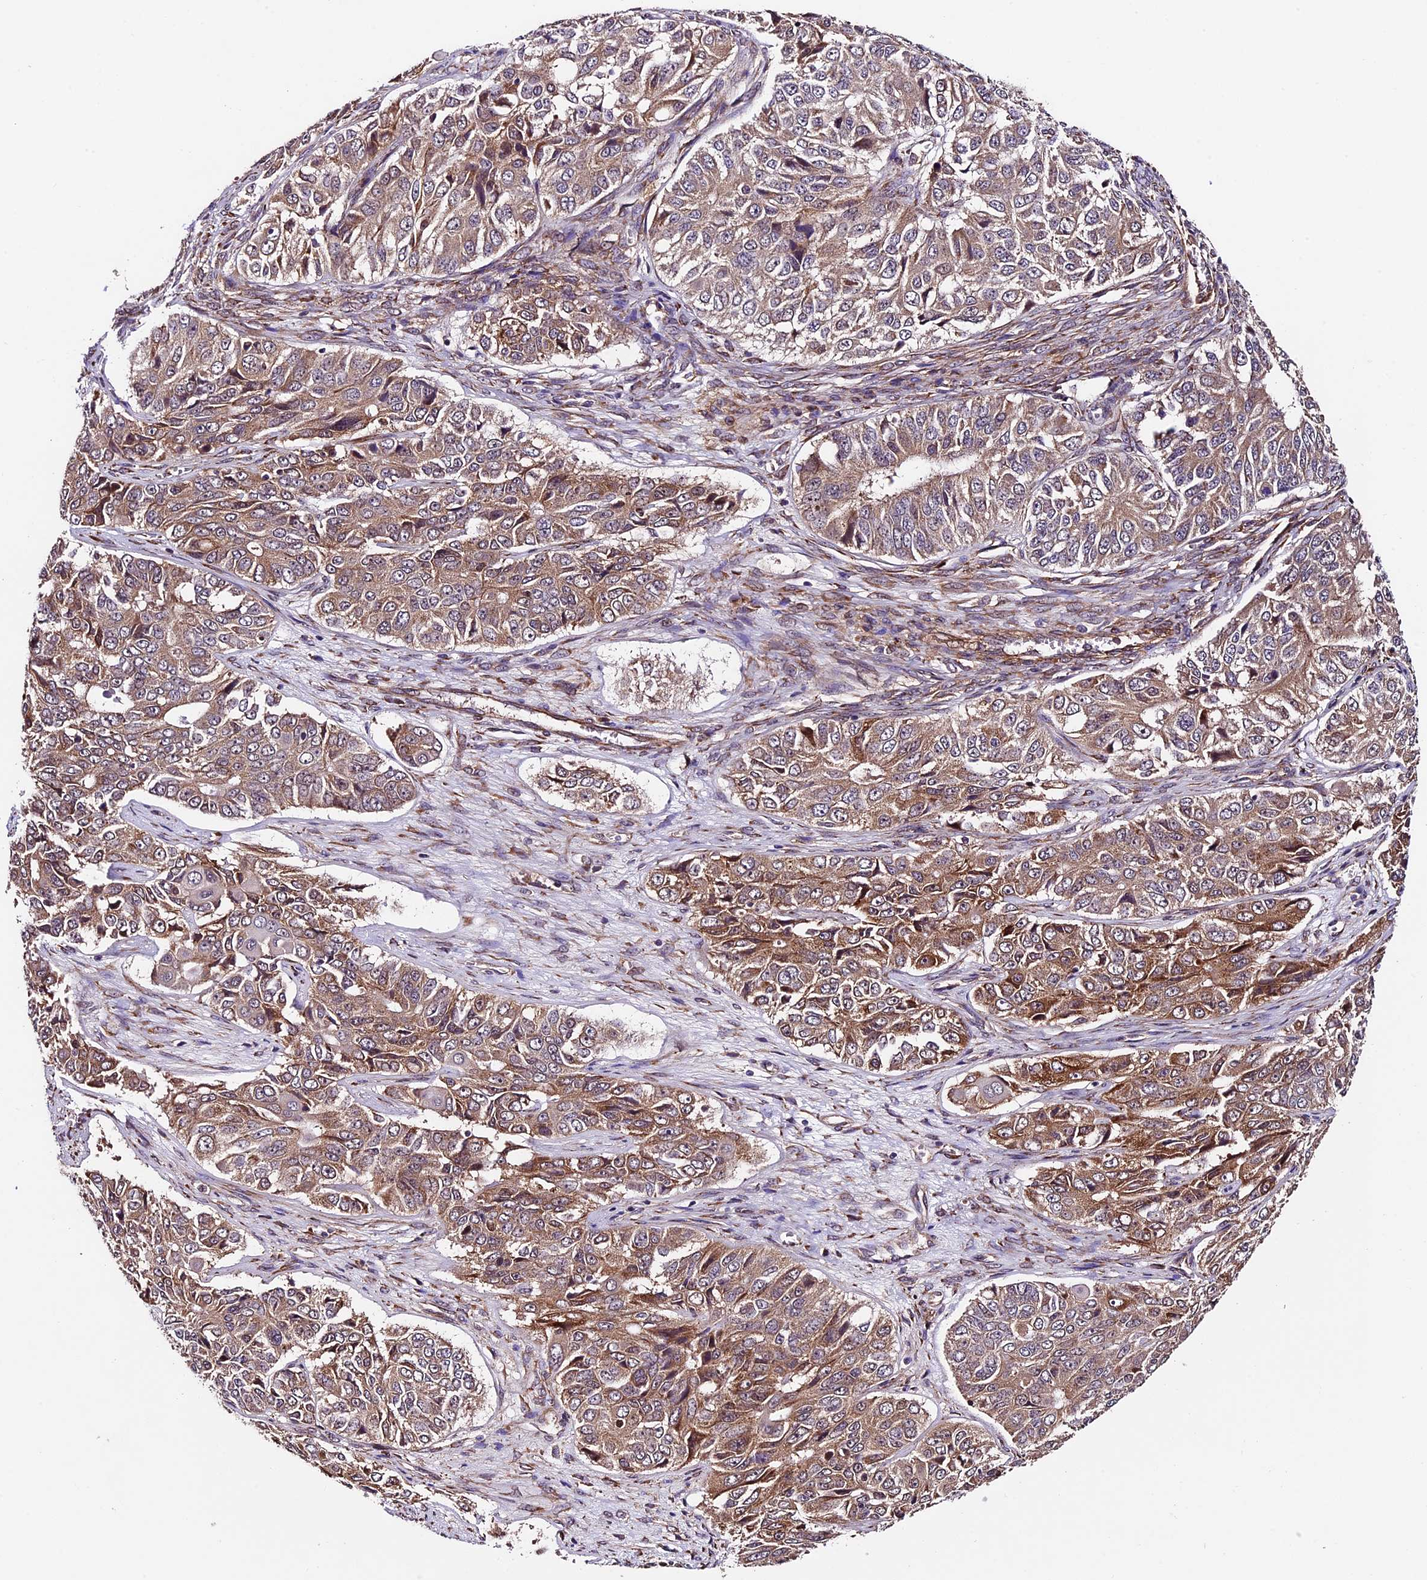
{"staining": {"intensity": "moderate", "quantity": "25%-75%", "location": "cytoplasmic/membranous"}, "tissue": "ovarian cancer", "cell_type": "Tumor cells", "image_type": "cancer", "snomed": [{"axis": "morphology", "description": "Carcinoma, endometroid"}, {"axis": "topography", "description": "Ovary"}], "caption": "A brown stain shows moderate cytoplasmic/membranous staining of a protein in human endometroid carcinoma (ovarian) tumor cells. (brown staining indicates protein expression, while blue staining denotes nuclei).", "gene": "LSM7", "patient": {"sex": "female", "age": 51}}